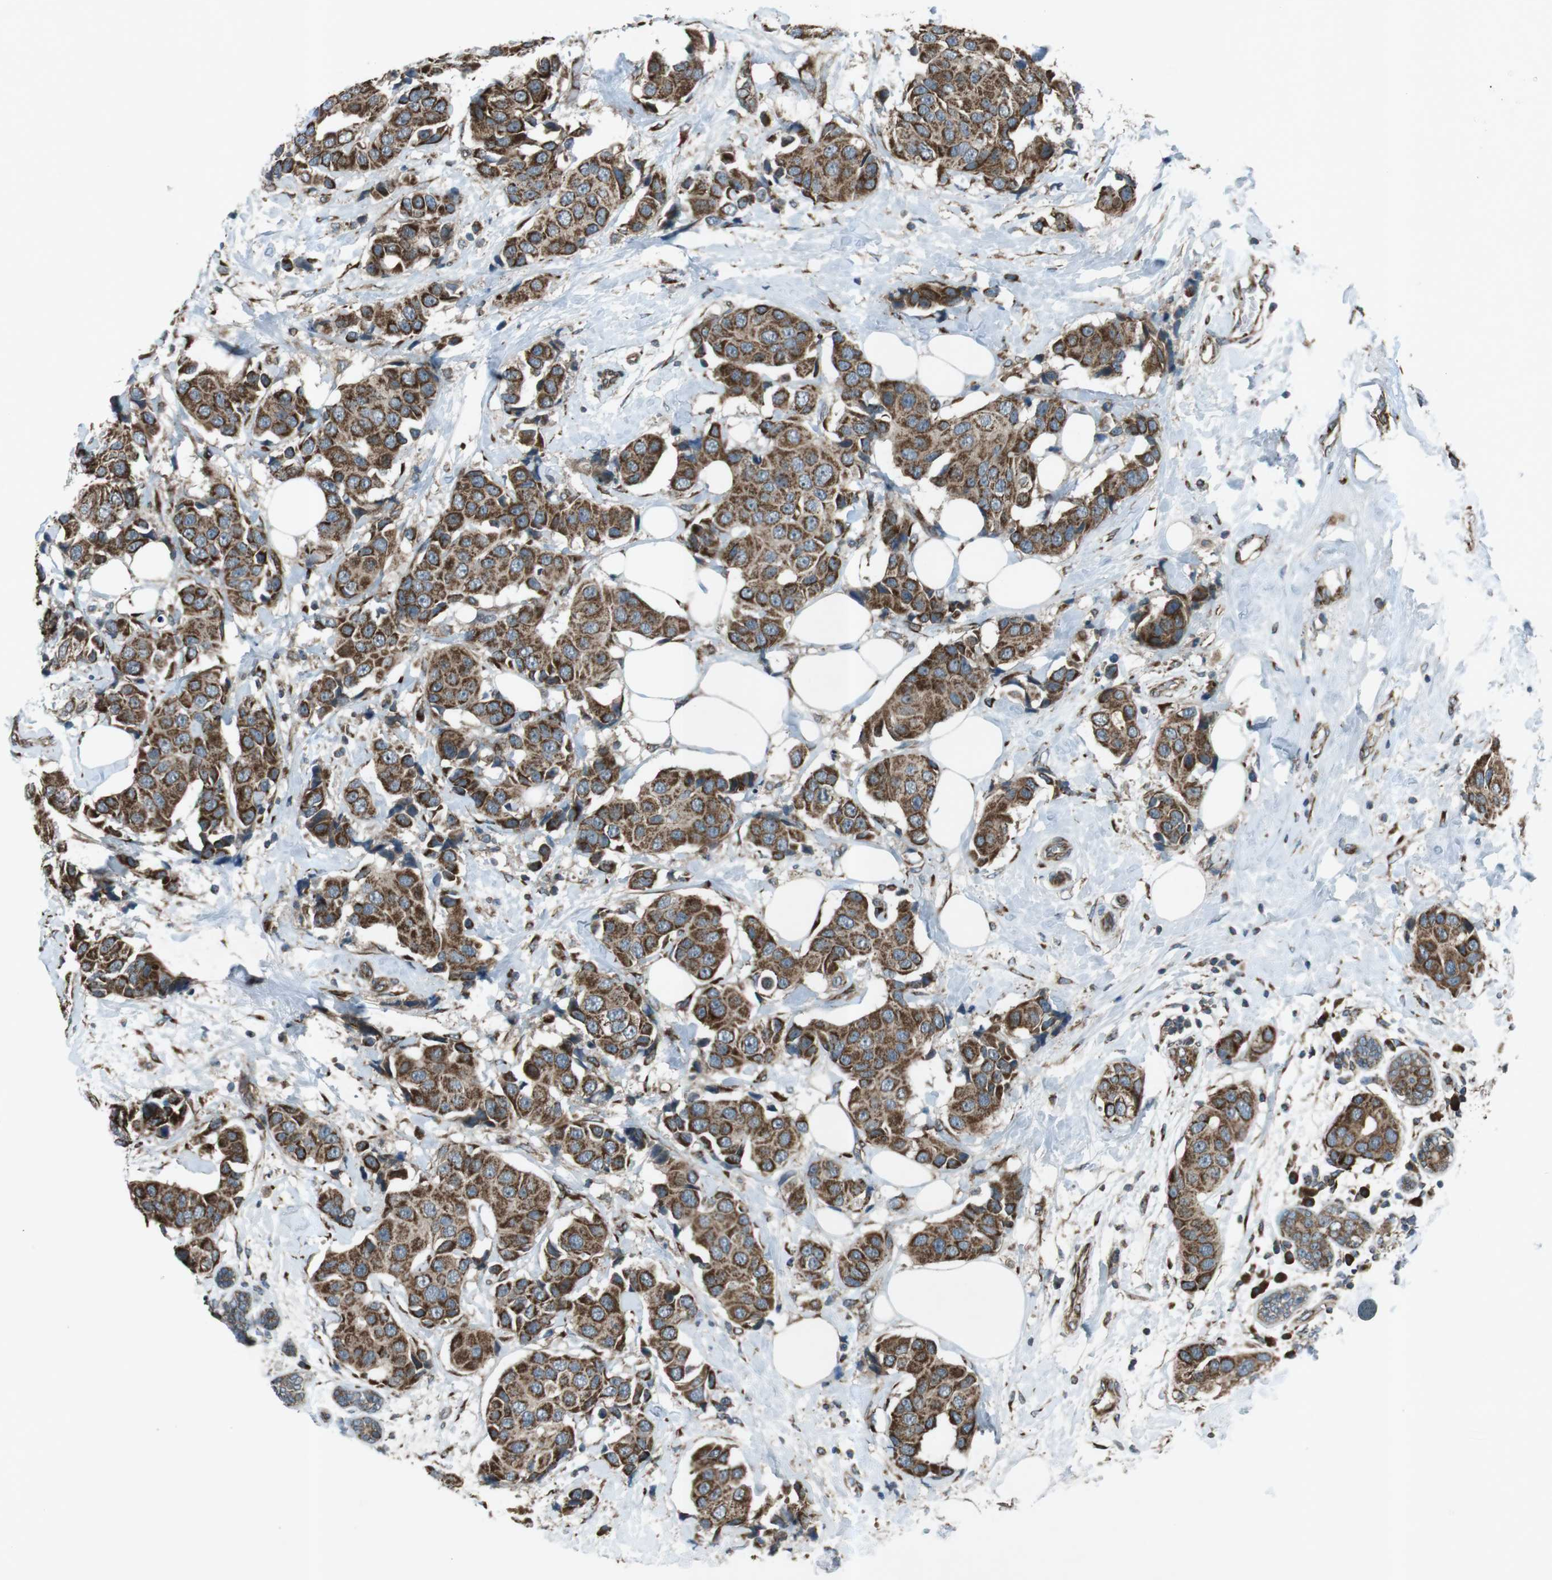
{"staining": {"intensity": "strong", "quantity": ">75%", "location": "cytoplasmic/membranous"}, "tissue": "breast cancer", "cell_type": "Tumor cells", "image_type": "cancer", "snomed": [{"axis": "morphology", "description": "Normal tissue, NOS"}, {"axis": "morphology", "description": "Duct carcinoma"}, {"axis": "topography", "description": "Breast"}], "caption": "An IHC micrograph of tumor tissue is shown. Protein staining in brown labels strong cytoplasmic/membranous positivity in breast cancer (intraductal carcinoma) within tumor cells.", "gene": "SLC41A1", "patient": {"sex": "female", "age": 39}}